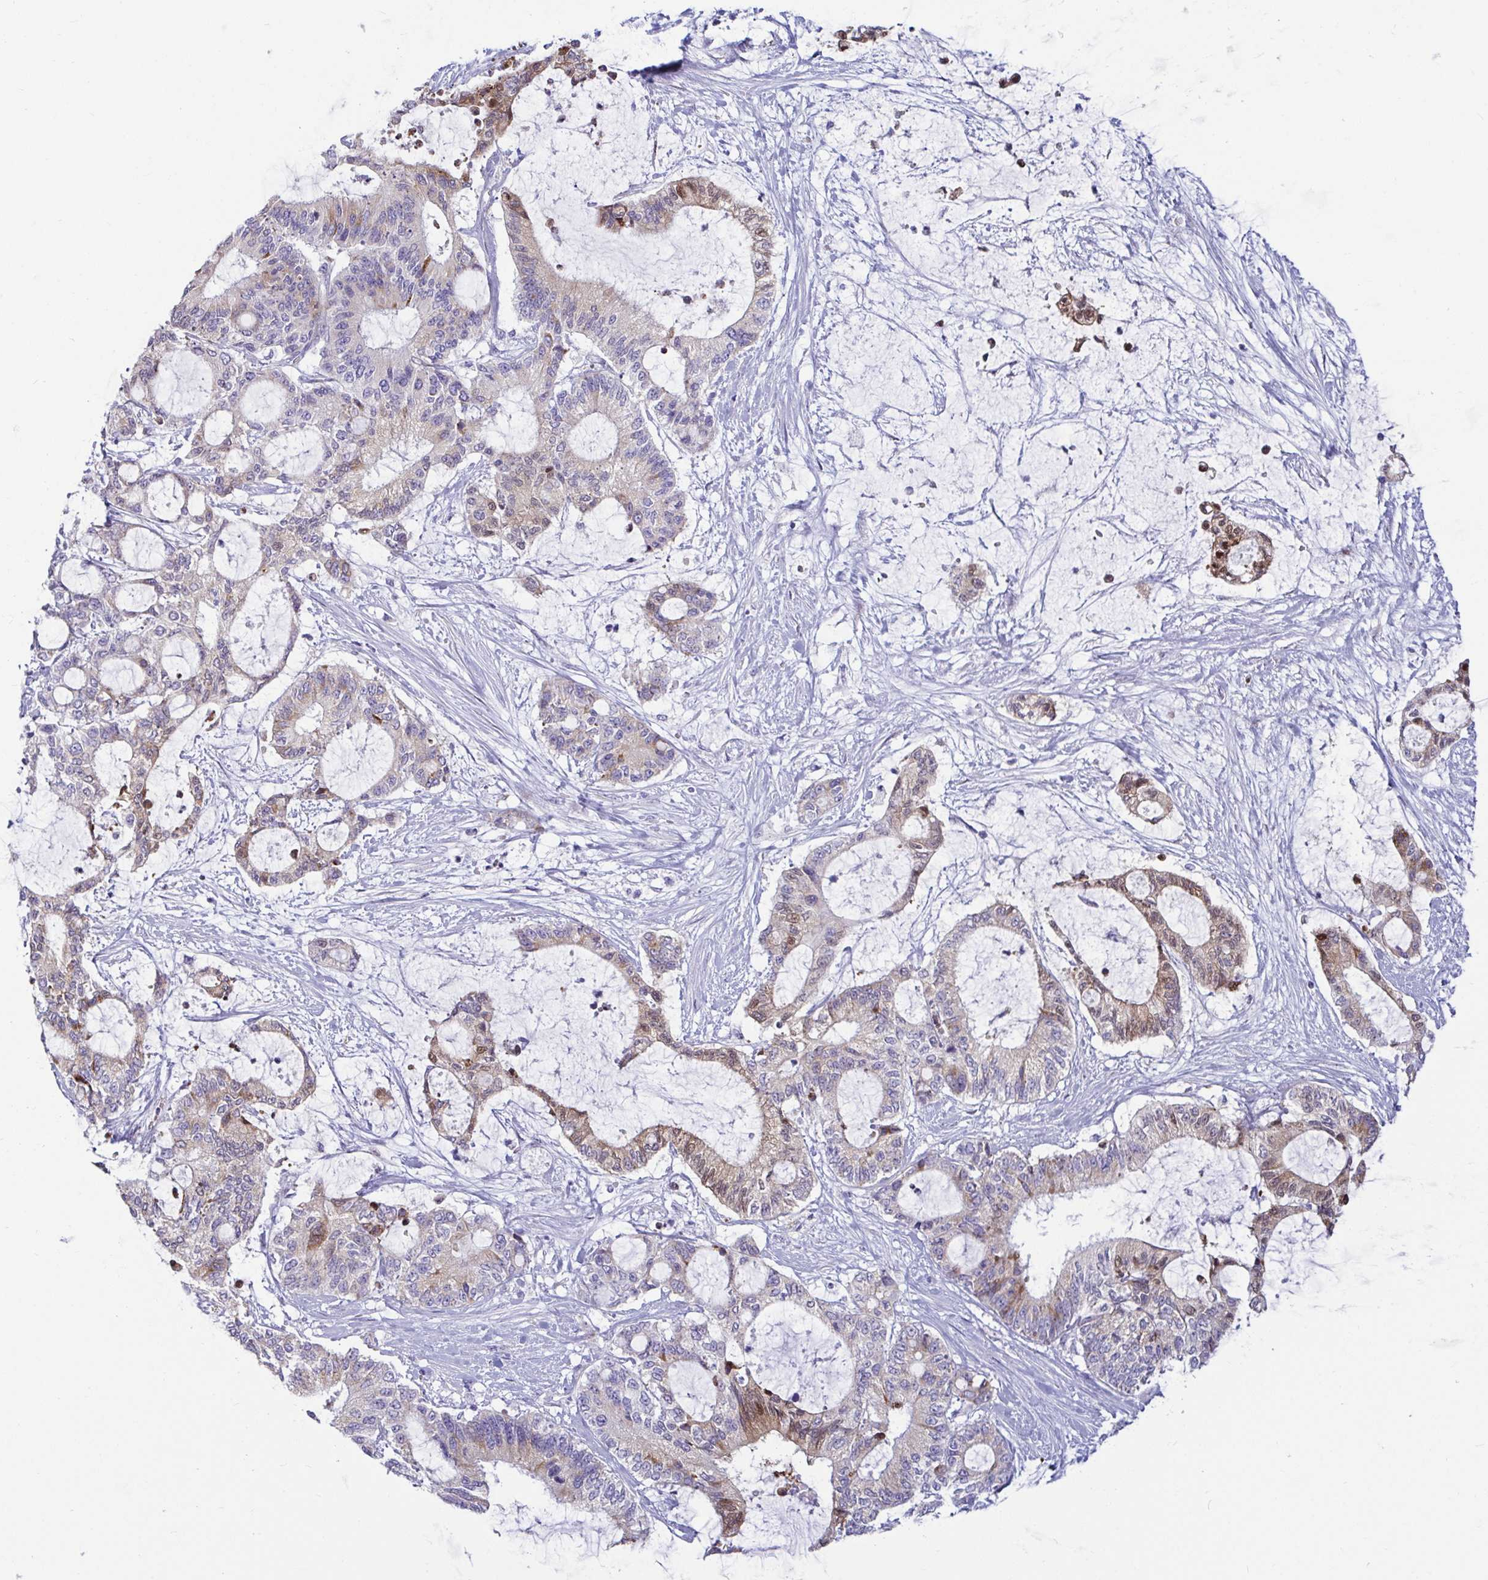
{"staining": {"intensity": "moderate", "quantity": "25%-75%", "location": "cytoplasmic/membranous"}, "tissue": "liver cancer", "cell_type": "Tumor cells", "image_type": "cancer", "snomed": [{"axis": "morphology", "description": "Normal tissue, NOS"}, {"axis": "morphology", "description": "Cholangiocarcinoma"}, {"axis": "topography", "description": "Liver"}, {"axis": "topography", "description": "Peripheral nerve tissue"}], "caption": "DAB (3,3'-diaminobenzidine) immunohistochemical staining of human liver cancer (cholangiocarcinoma) displays moderate cytoplasmic/membranous protein staining in approximately 25%-75% of tumor cells. The protein is shown in brown color, while the nuclei are stained blue.", "gene": "TFPI2", "patient": {"sex": "female", "age": 73}}